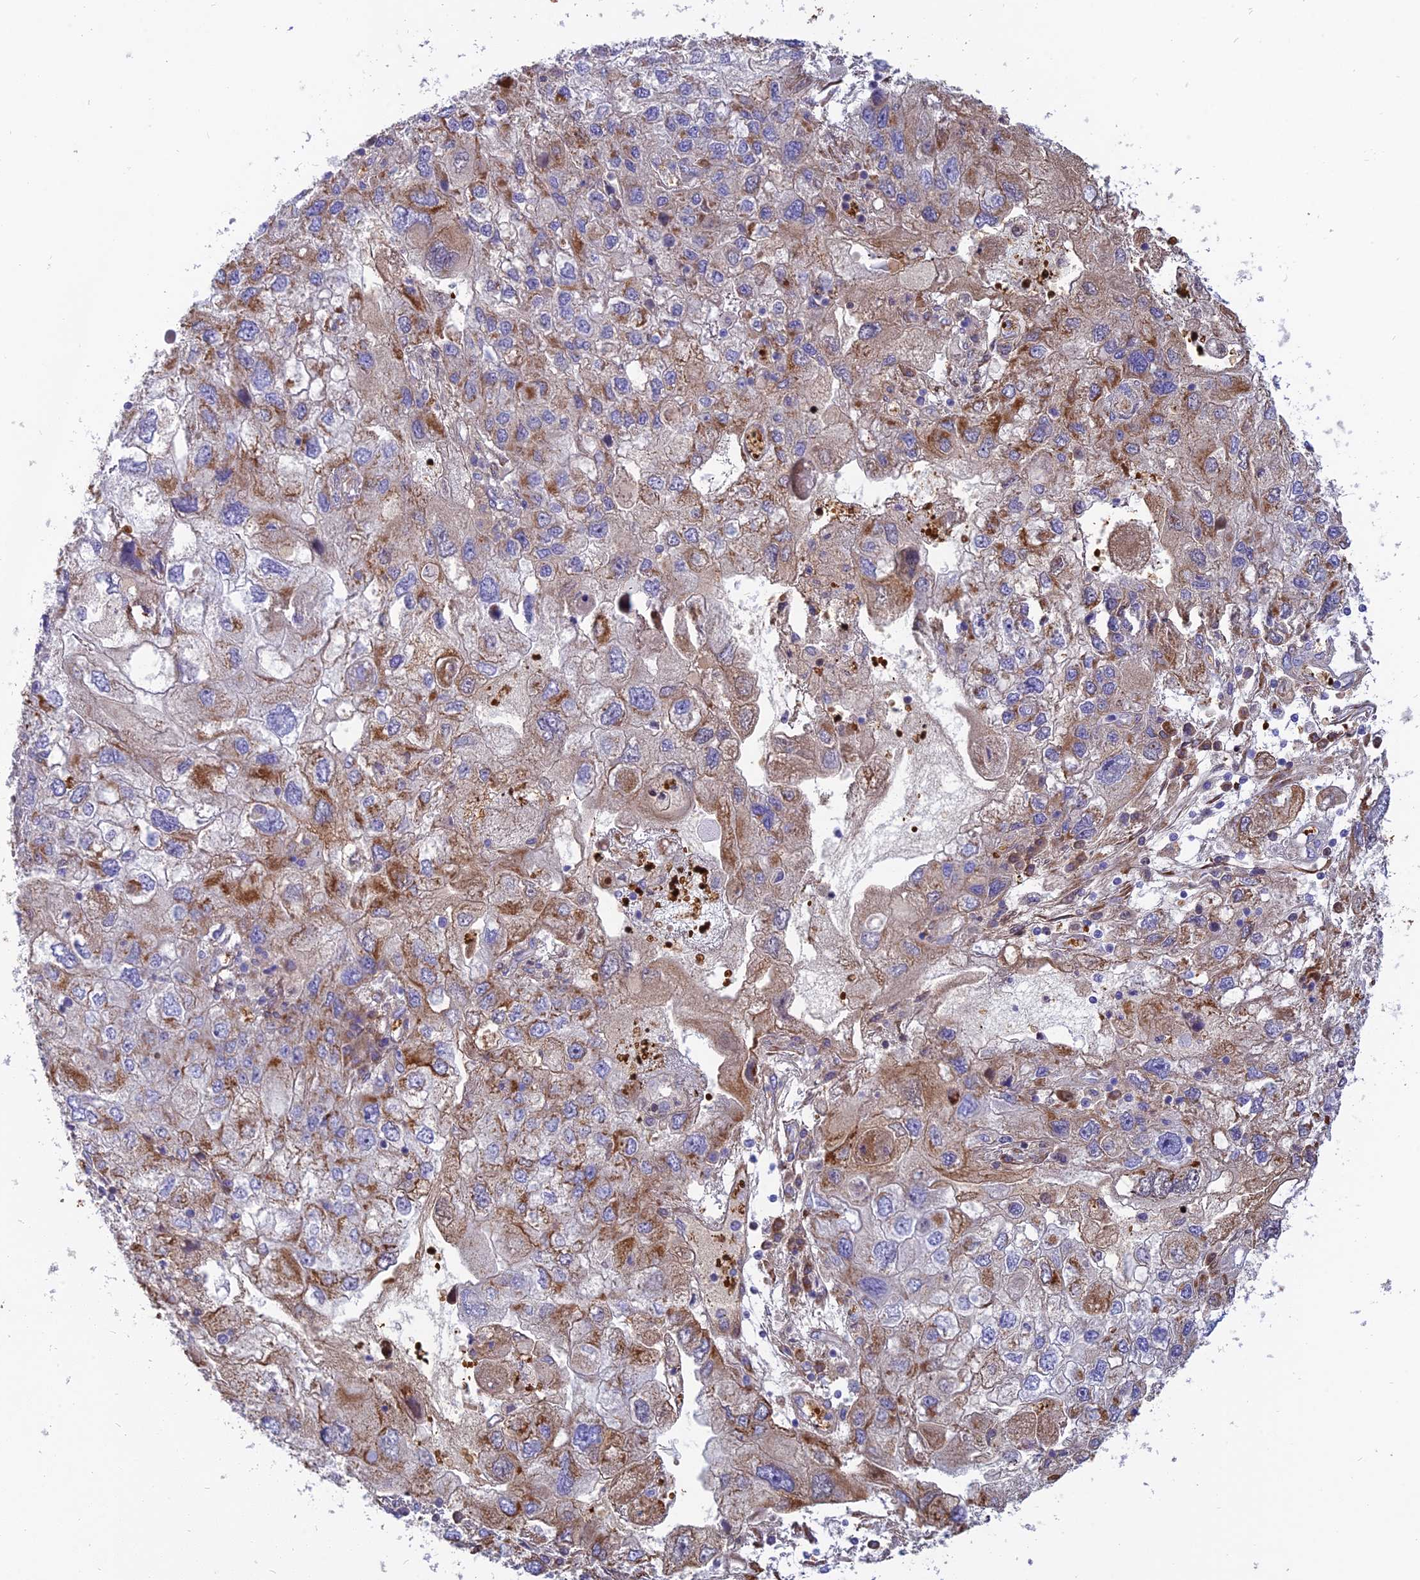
{"staining": {"intensity": "strong", "quantity": "<25%", "location": "cytoplasmic/membranous"}, "tissue": "endometrial cancer", "cell_type": "Tumor cells", "image_type": "cancer", "snomed": [{"axis": "morphology", "description": "Adenocarcinoma, NOS"}, {"axis": "topography", "description": "Endometrium"}], "caption": "DAB (3,3'-diaminobenzidine) immunohistochemical staining of human endometrial cancer shows strong cytoplasmic/membranous protein positivity in about <25% of tumor cells. Nuclei are stained in blue.", "gene": "HHAT", "patient": {"sex": "female", "age": 49}}